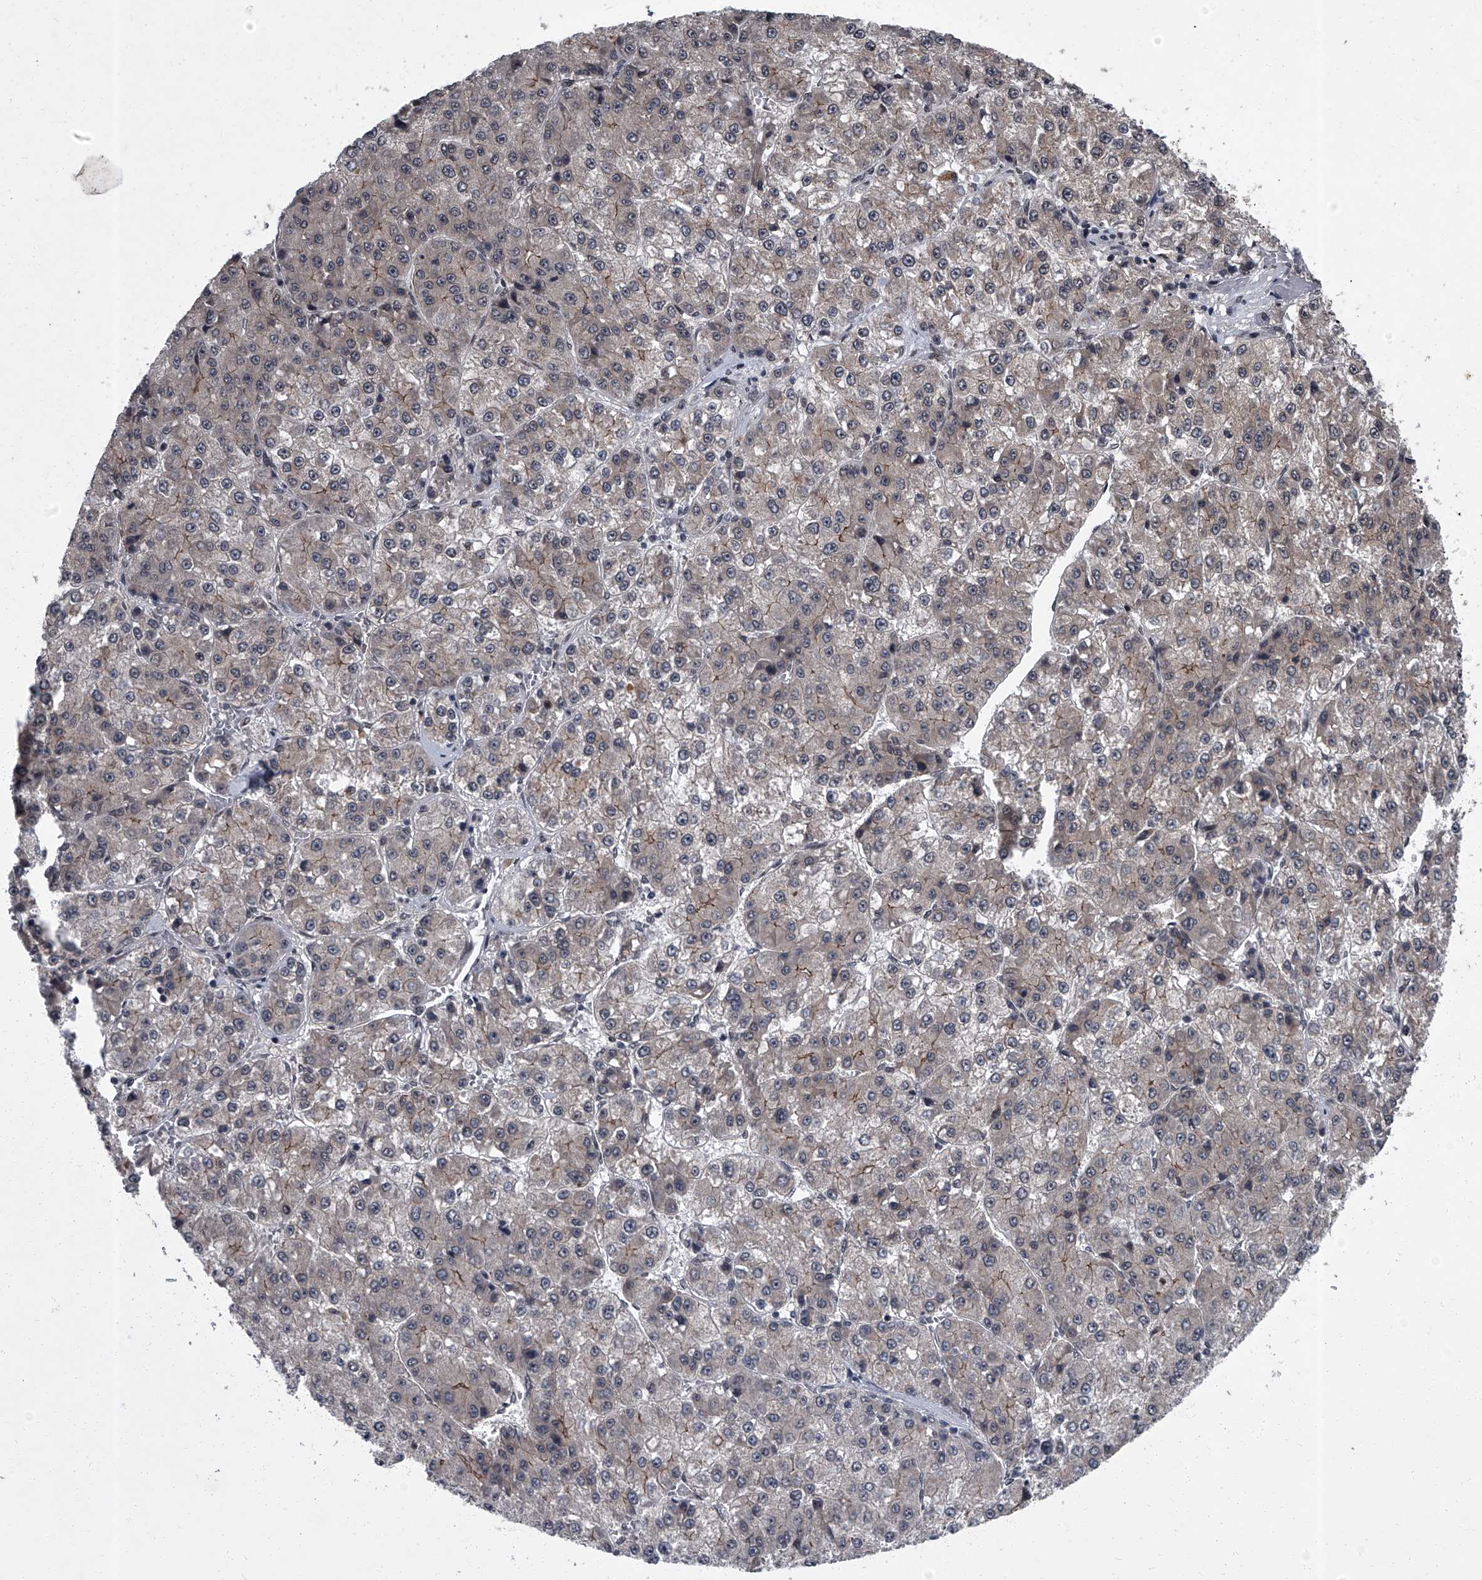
{"staining": {"intensity": "moderate", "quantity": "<25%", "location": "cytoplasmic/membranous"}, "tissue": "liver cancer", "cell_type": "Tumor cells", "image_type": "cancer", "snomed": [{"axis": "morphology", "description": "Carcinoma, Hepatocellular, NOS"}, {"axis": "topography", "description": "Liver"}], "caption": "Immunohistochemistry (IHC) micrograph of human liver hepatocellular carcinoma stained for a protein (brown), which reveals low levels of moderate cytoplasmic/membranous staining in approximately <25% of tumor cells.", "gene": "ZNF518B", "patient": {"sex": "female", "age": 73}}